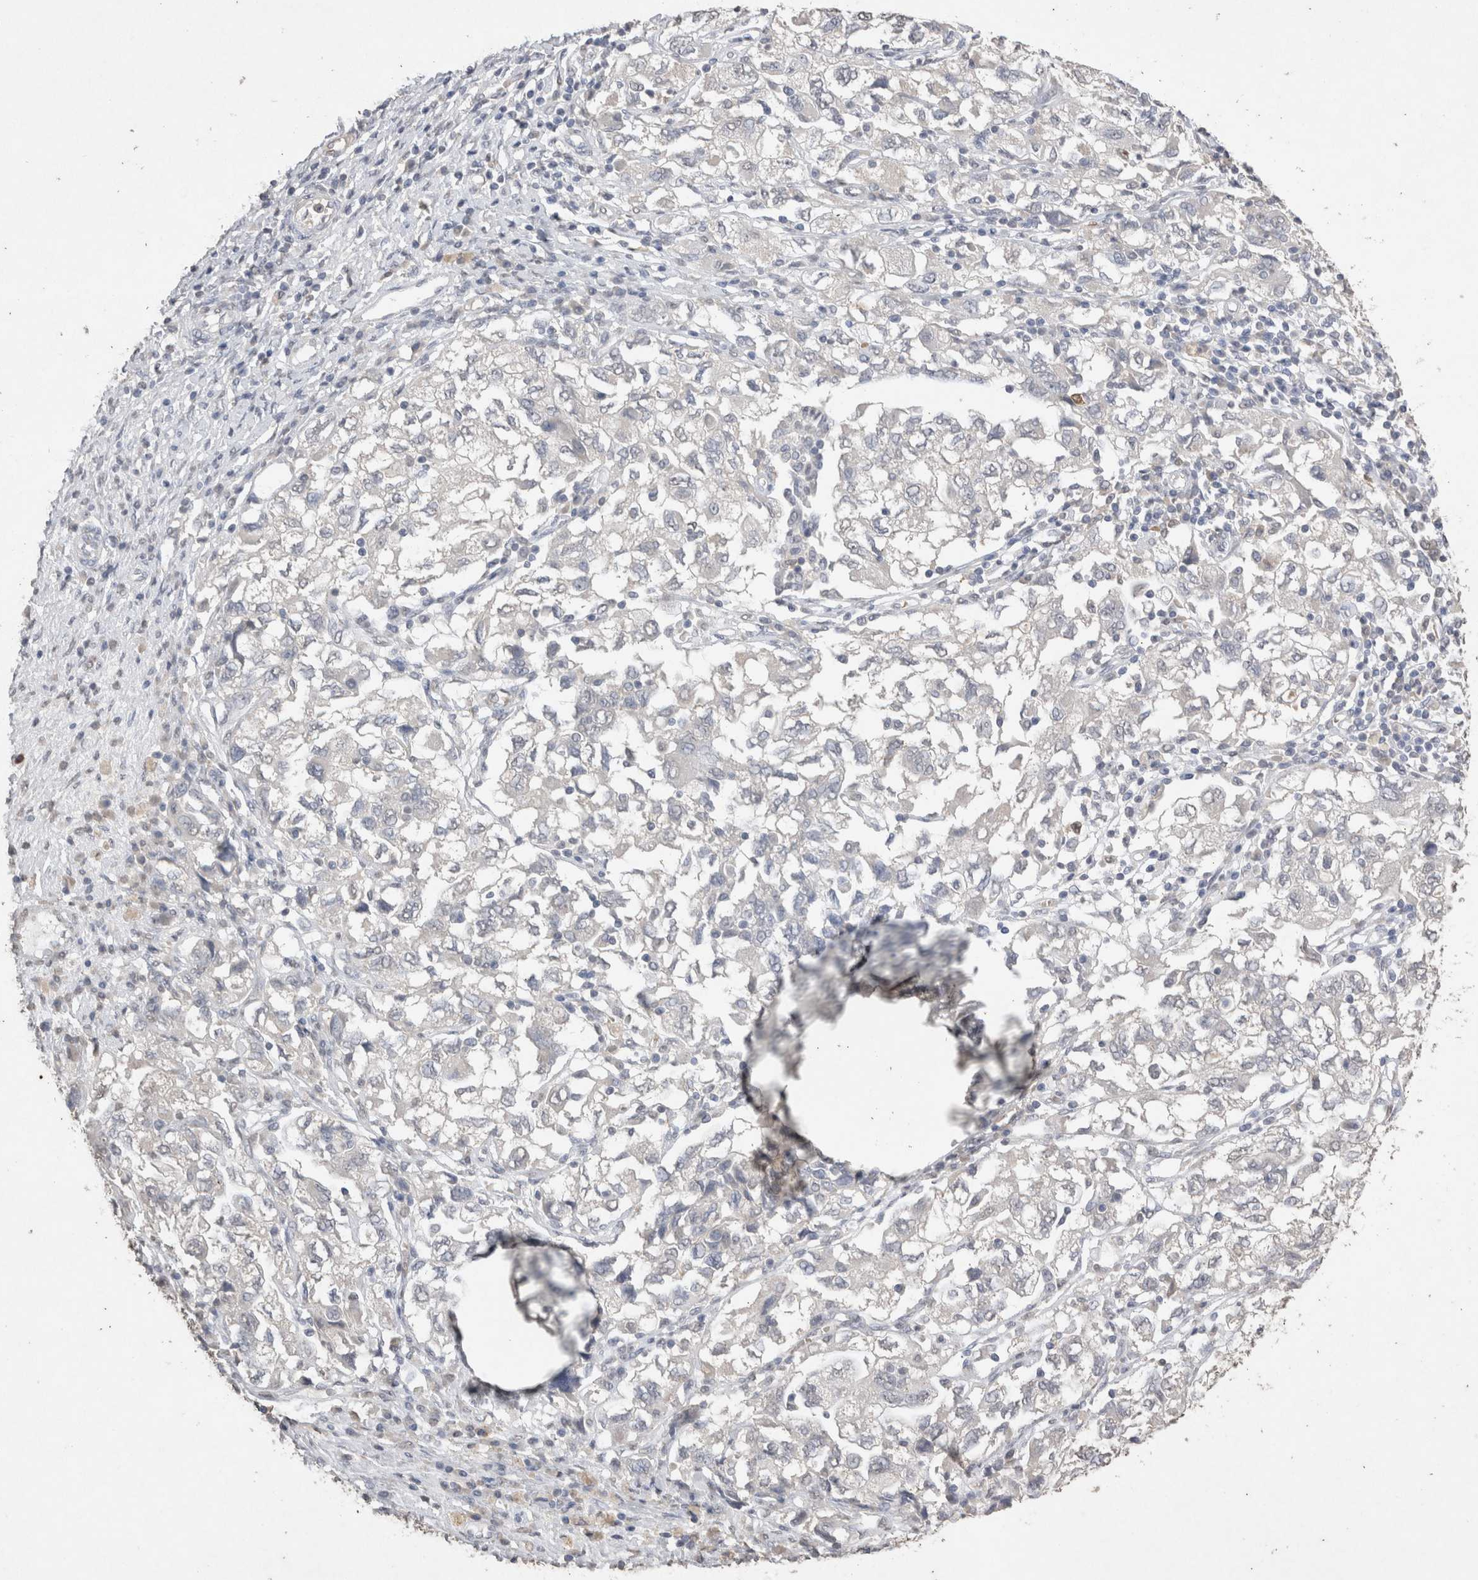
{"staining": {"intensity": "negative", "quantity": "none", "location": "none"}, "tissue": "ovarian cancer", "cell_type": "Tumor cells", "image_type": "cancer", "snomed": [{"axis": "morphology", "description": "Carcinoma, NOS"}, {"axis": "morphology", "description": "Cystadenocarcinoma, serous, NOS"}, {"axis": "topography", "description": "Ovary"}], "caption": "IHC of ovarian cancer shows no positivity in tumor cells. The staining was performed using DAB to visualize the protein expression in brown, while the nuclei were stained in blue with hematoxylin (Magnification: 20x).", "gene": "LGALS2", "patient": {"sex": "female", "age": 69}}